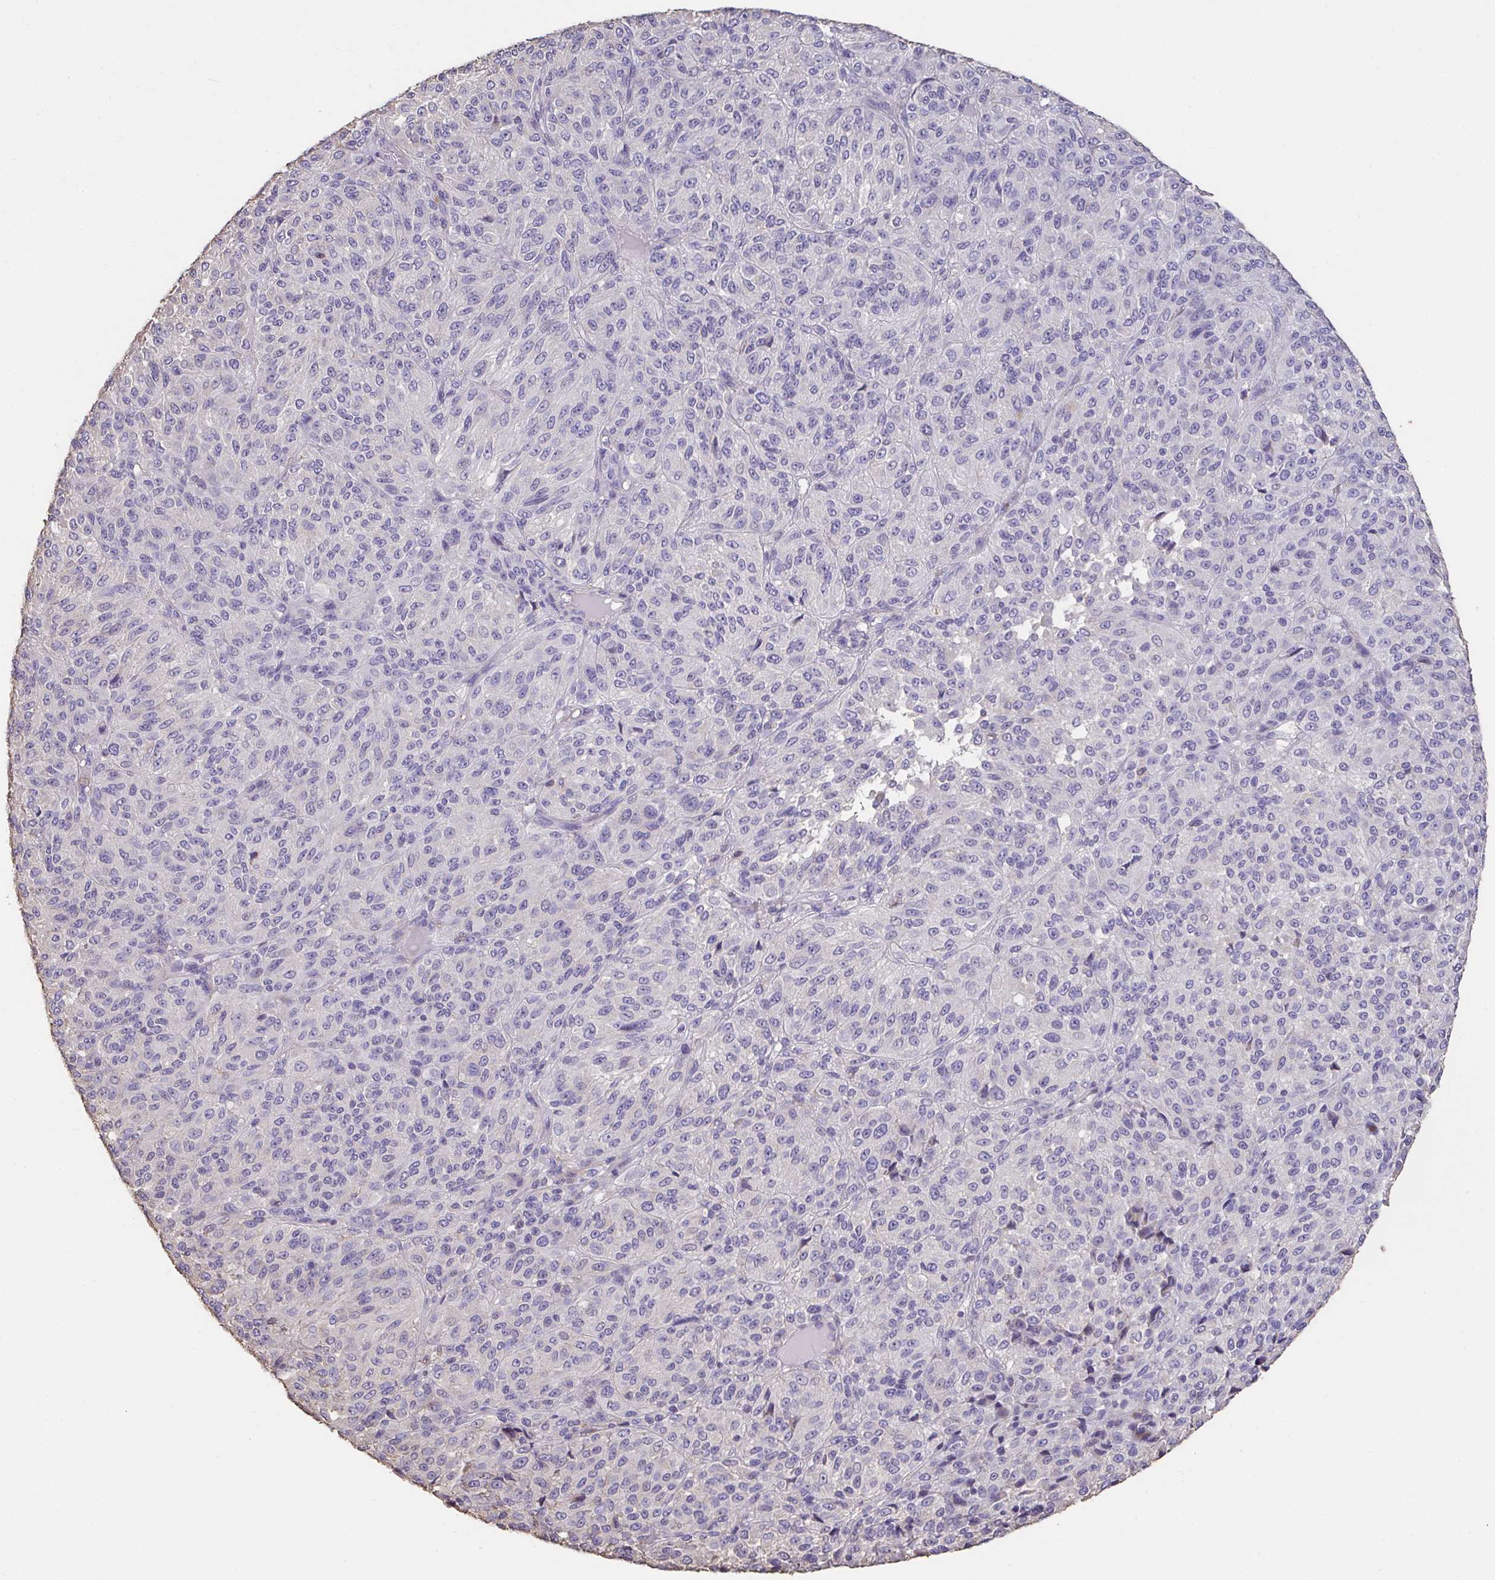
{"staining": {"intensity": "negative", "quantity": "none", "location": "none"}, "tissue": "melanoma", "cell_type": "Tumor cells", "image_type": "cancer", "snomed": [{"axis": "morphology", "description": "Malignant melanoma, Metastatic site"}, {"axis": "topography", "description": "Brain"}], "caption": "Immunohistochemistry image of neoplastic tissue: human melanoma stained with DAB shows no significant protein expression in tumor cells.", "gene": "IL23R", "patient": {"sex": "female", "age": 56}}